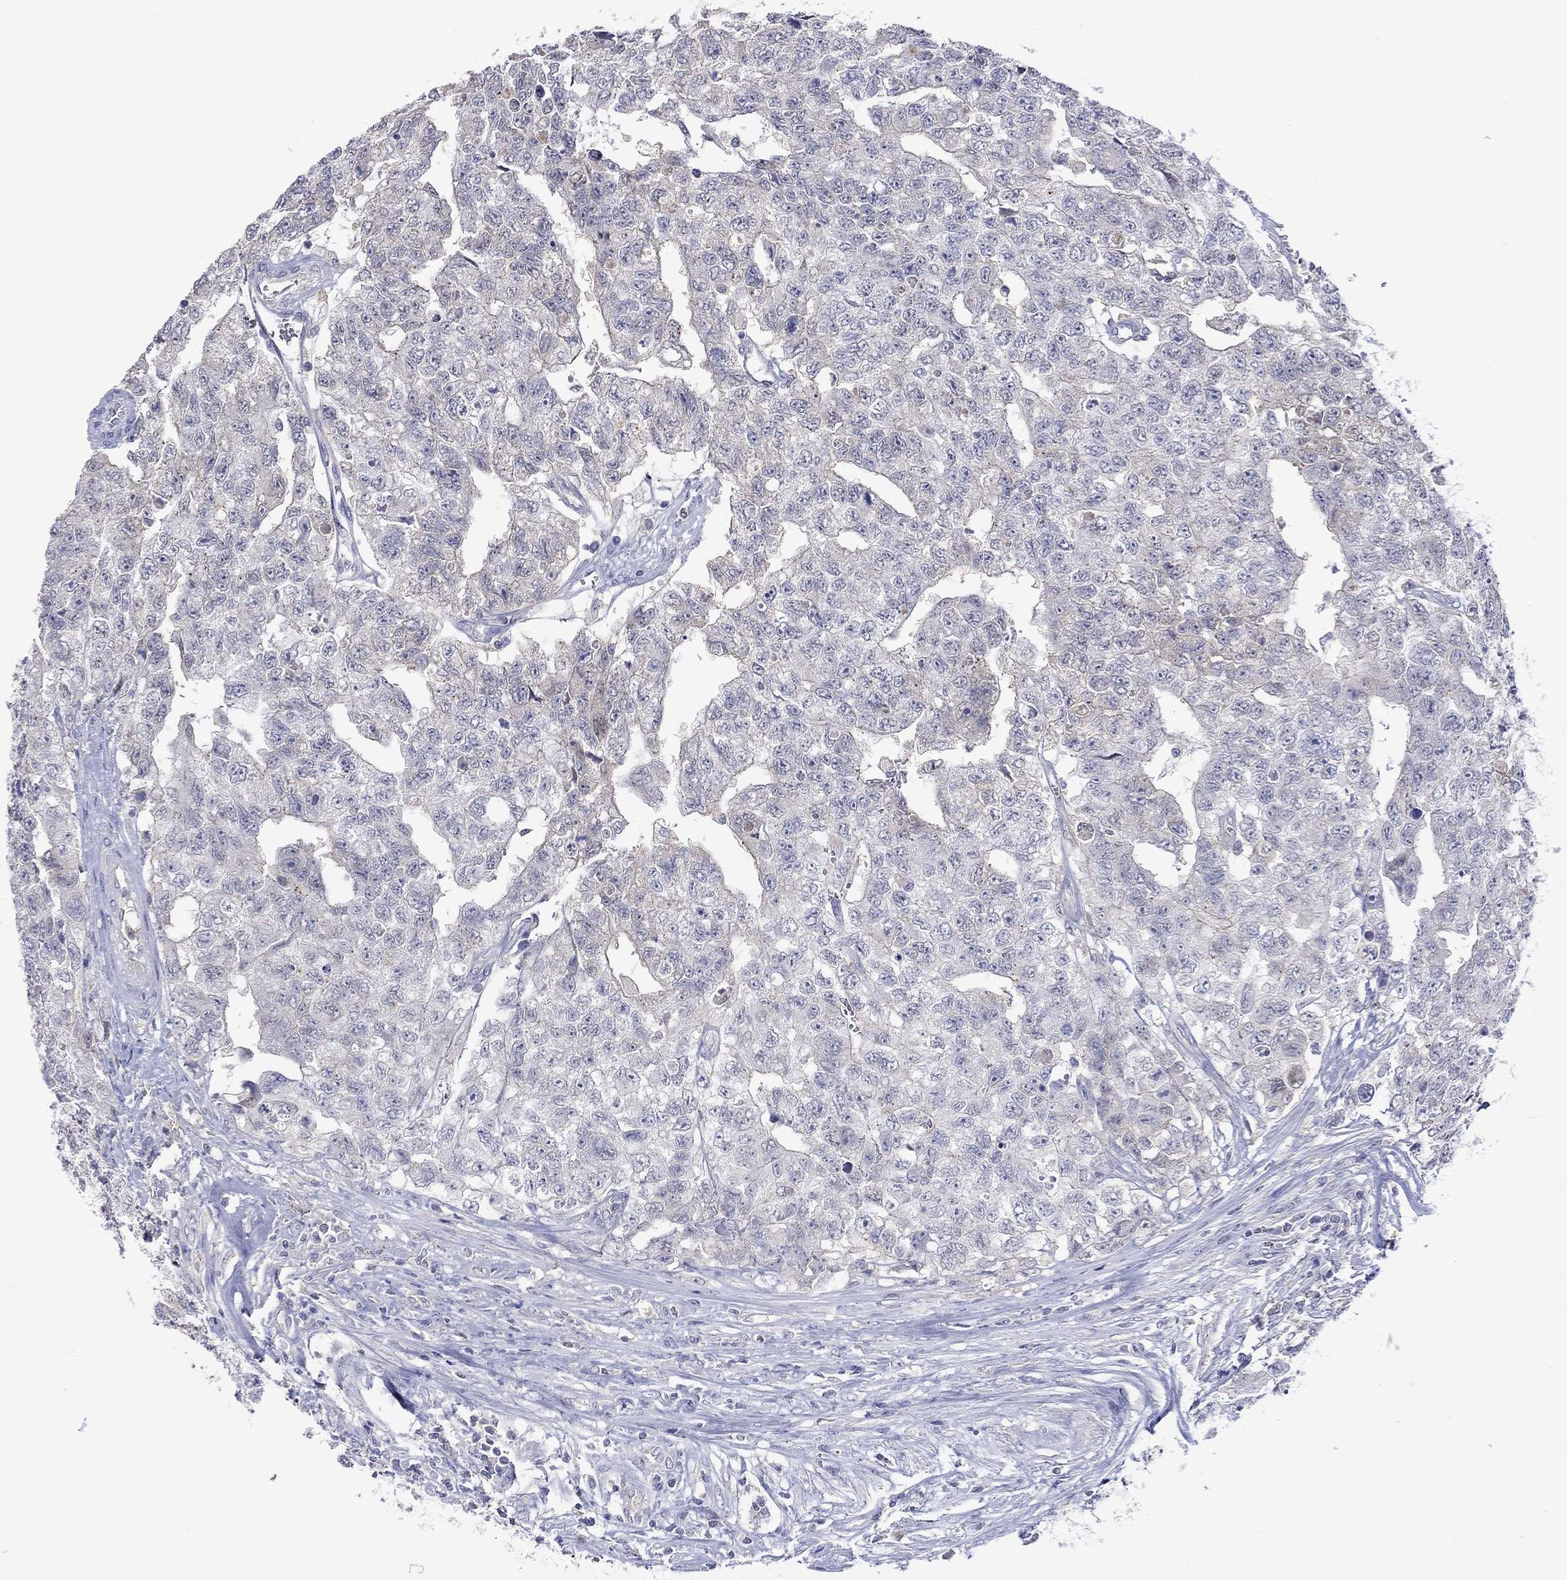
{"staining": {"intensity": "negative", "quantity": "none", "location": "none"}, "tissue": "testis cancer", "cell_type": "Tumor cells", "image_type": "cancer", "snomed": [{"axis": "morphology", "description": "Carcinoma, Embryonal, NOS"}, {"axis": "topography", "description": "Testis"}], "caption": "Tumor cells are negative for protein expression in human embryonal carcinoma (testis).", "gene": "LRFN4", "patient": {"sex": "male", "age": 24}}